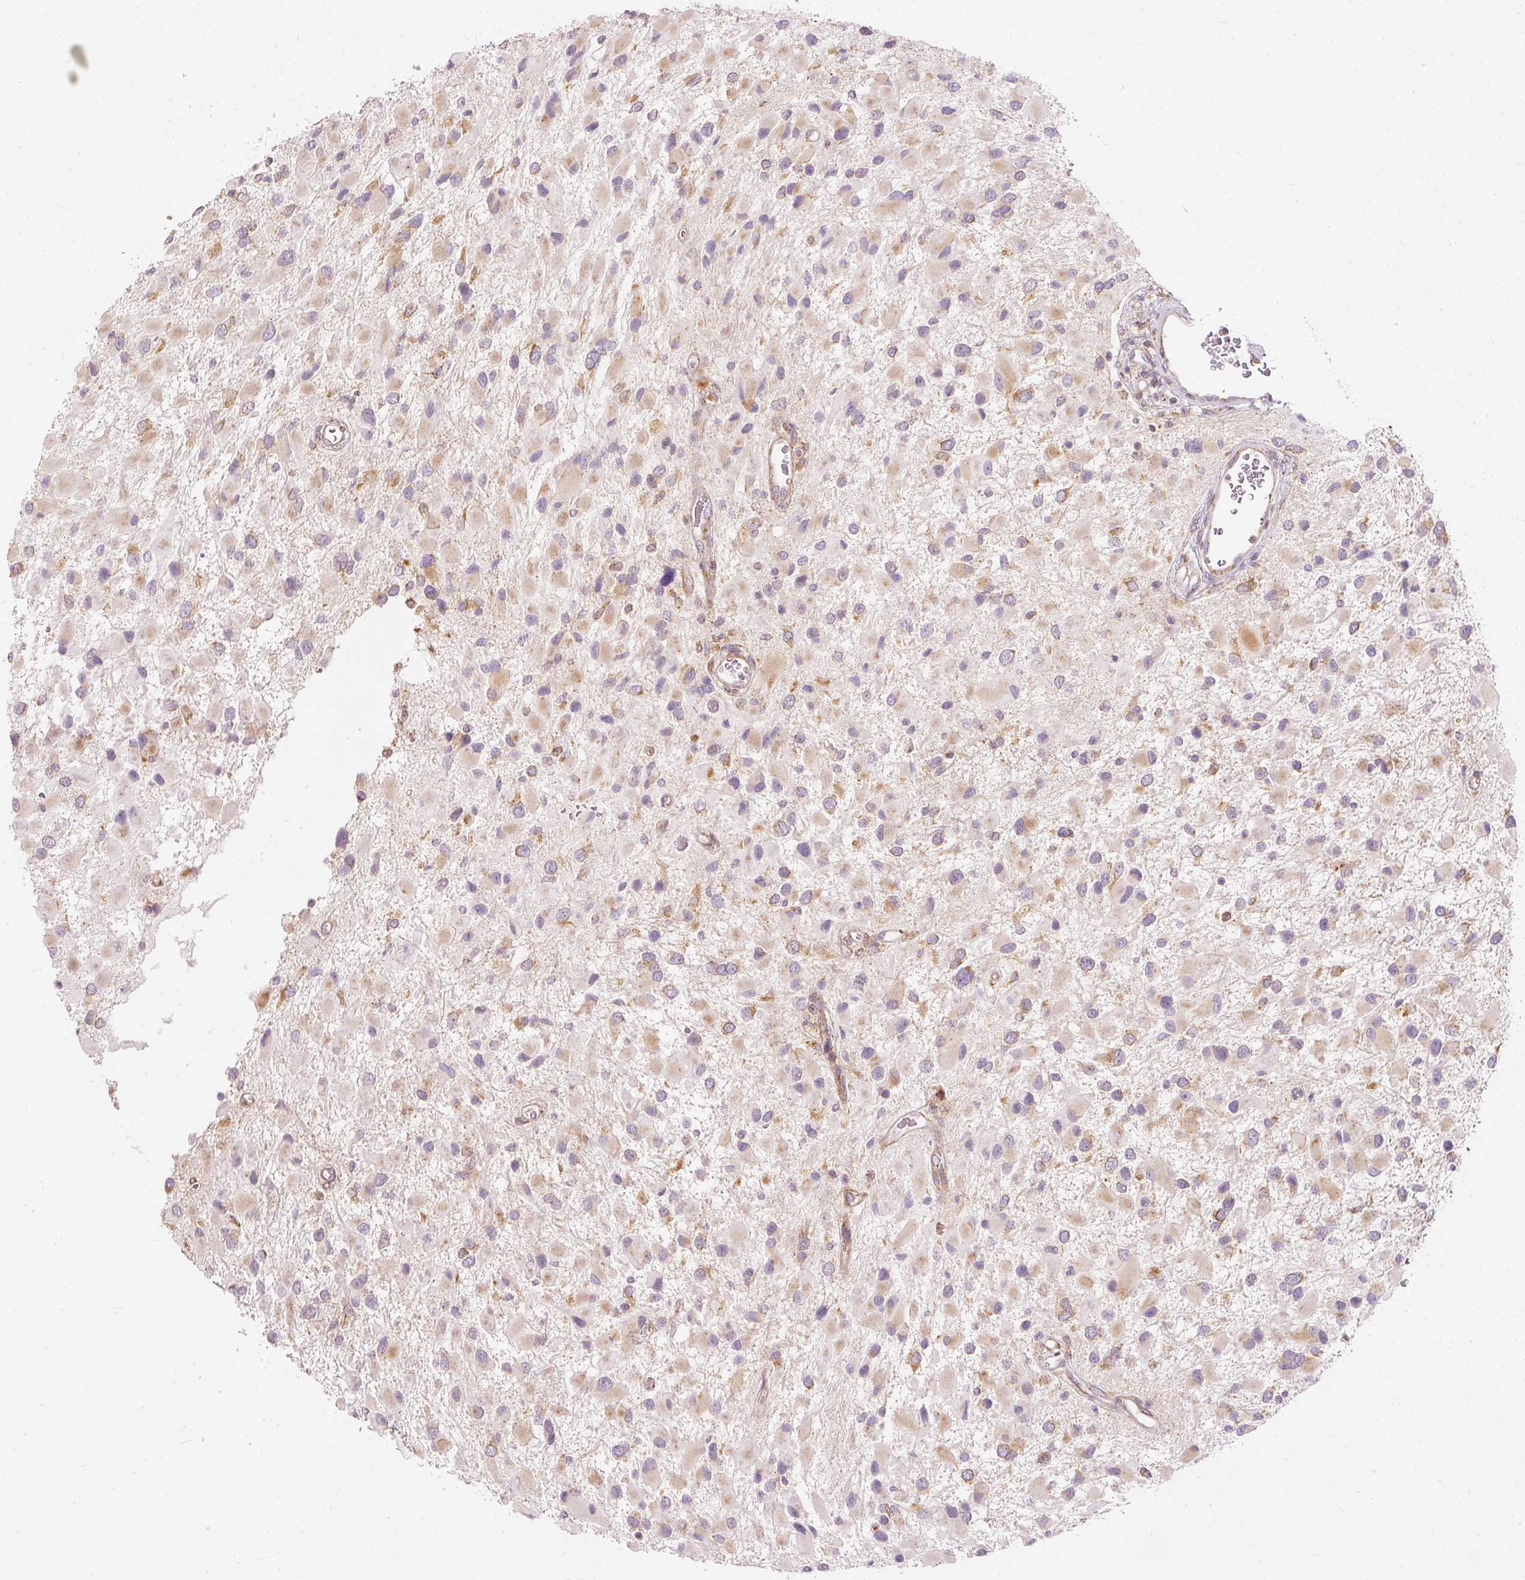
{"staining": {"intensity": "weak", "quantity": "25%-75%", "location": "cytoplasmic/membranous"}, "tissue": "glioma", "cell_type": "Tumor cells", "image_type": "cancer", "snomed": [{"axis": "morphology", "description": "Glioma, malignant, High grade"}, {"axis": "topography", "description": "Brain"}], "caption": "This is an image of immunohistochemistry (IHC) staining of malignant glioma (high-grade), which shows weak expression in the cytoplasmic/membranous of tumor cells.", "gene": "SNAPC5", "patient": {"sex": "male", "age": 53}}